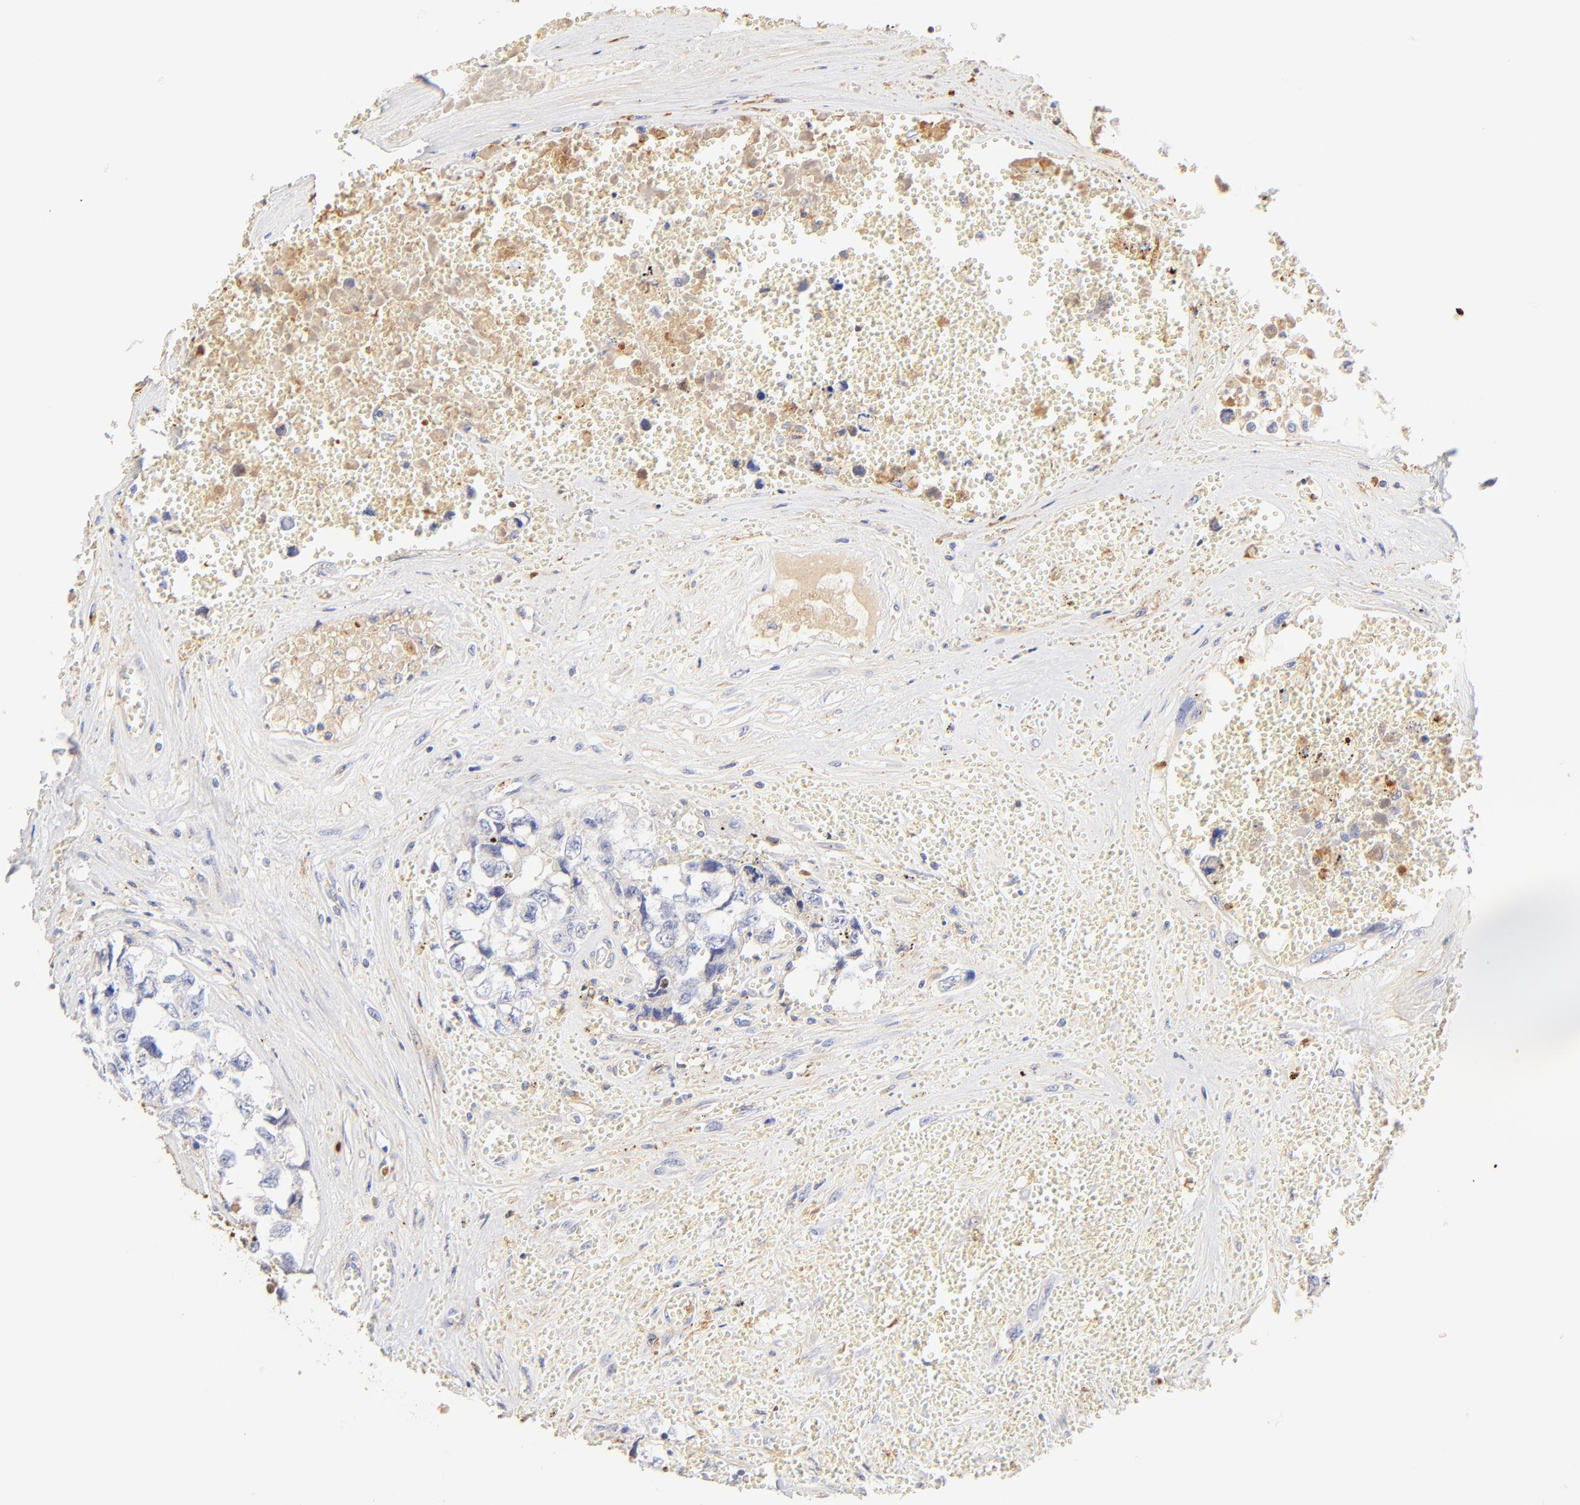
{"staining": {"intensity": "negative", "quantity": "none", "location": "none"}, "tissue": "testis cancer", "cell_type": "Tumor cells", "image_type": "cancer", "snomed": [{"axis": "morphology", "description": "Carcinoma, Embryonal, NOS"}, {"axis": "topography", "description": "Testis"}], "caption": "High power microscopy image of an immunohistochemistry (IHC) micrograph of testis cancer (embryonal carcinoma), revealing no significant expression in tumor cells. Nuclei are stained in blue.", "gene": "MDGA2", "patient": {"sex": "male", "age": 31}}